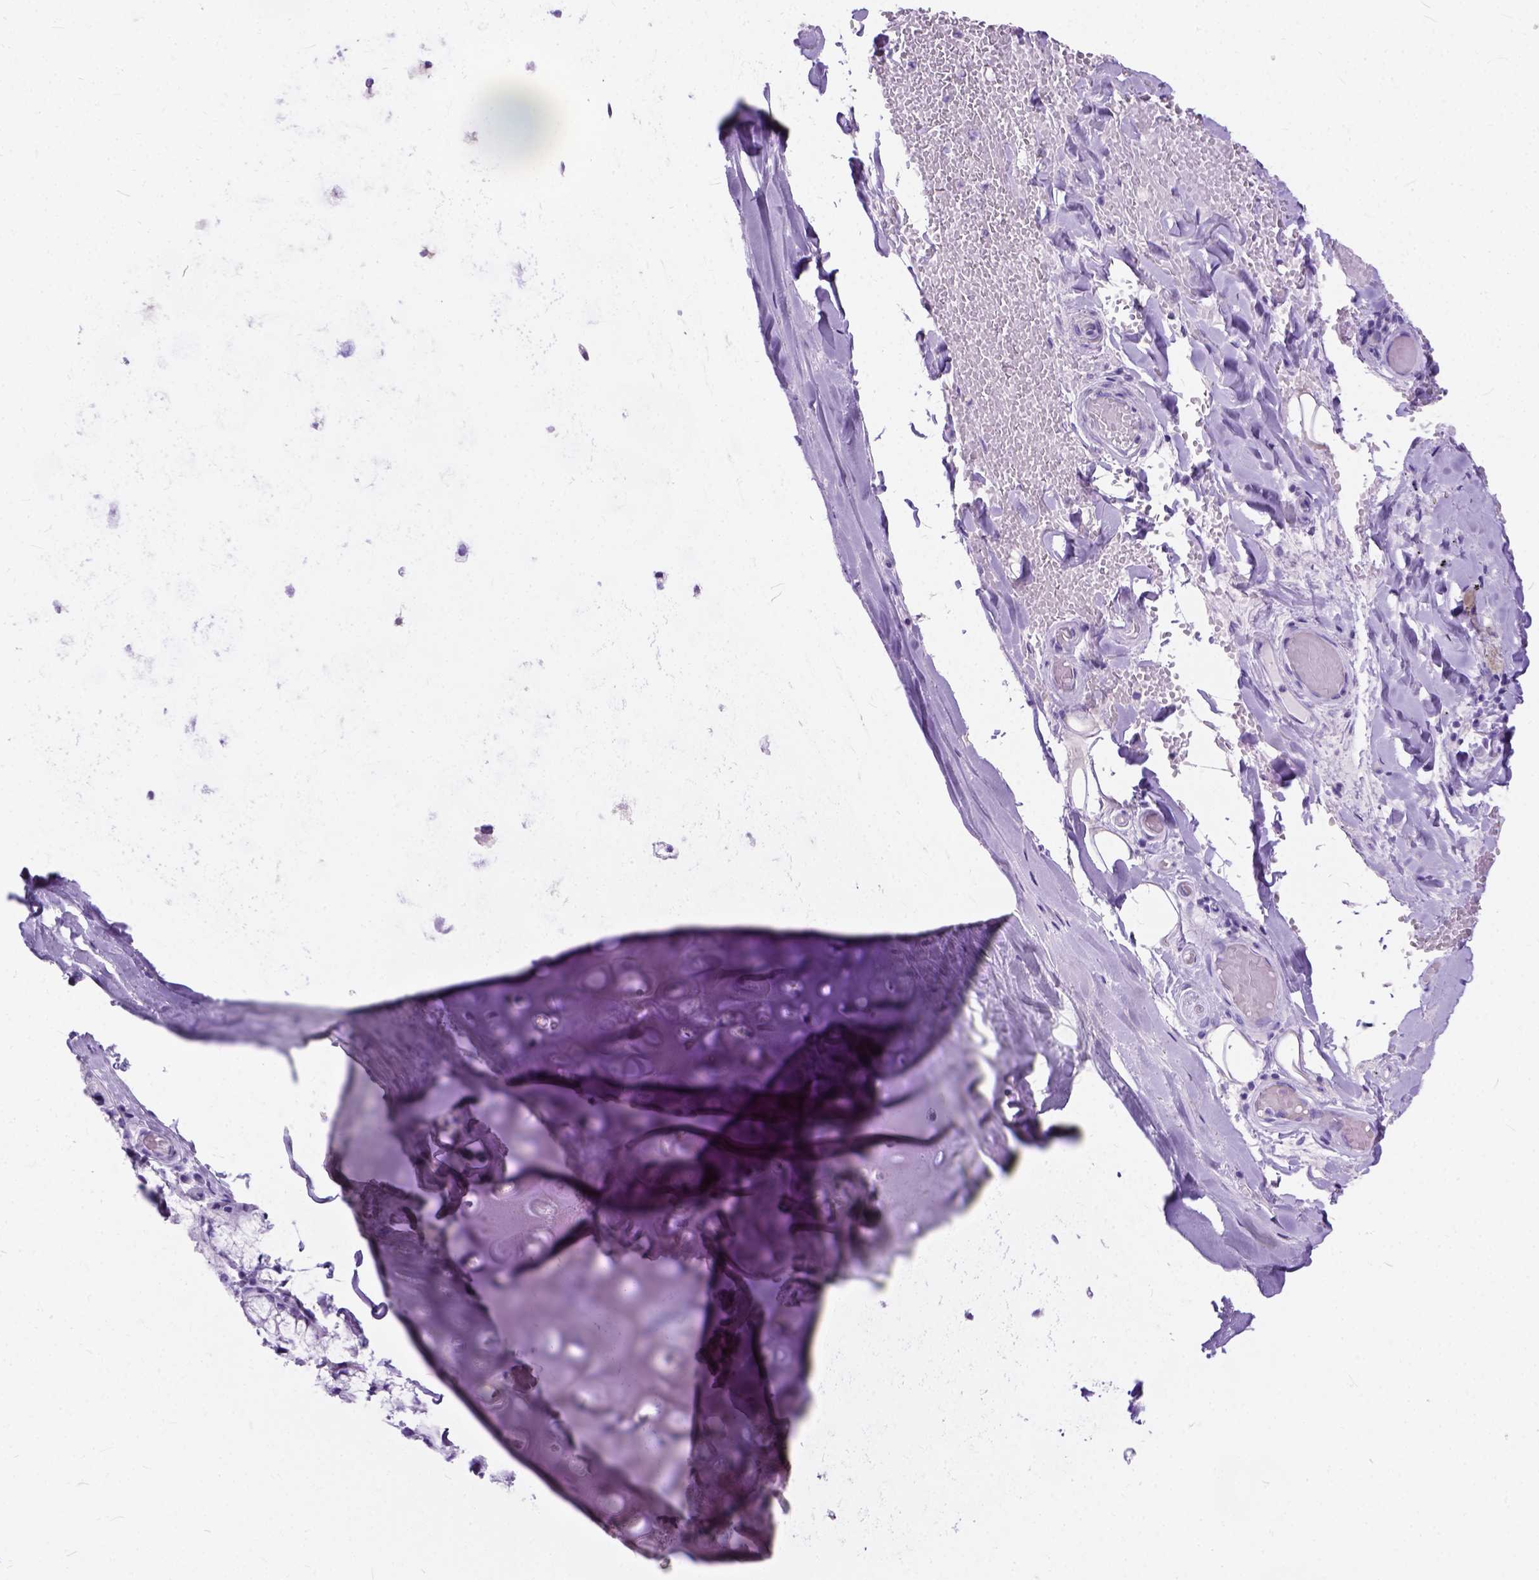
{"staining": {"intensity": "negative", "quantity": "none", "location": "none"}, "tissue": "soft tissue", "cell_type": "Chondrocytes", "image_type": "normal", "snomed": [{"axis": "morphology", "description": "Normal tissue, NOS"}, {"axis": "topography", "description": "Cartilage tissue"}, {"axis": "topography", "description": "Bronchus"}], "caption": "Soft tissue stained for a protein using IHC demonstrates no staining chondrocytes.", "gene": "C1QTNF3", "patient": {"sex": "male", "age": 64}}